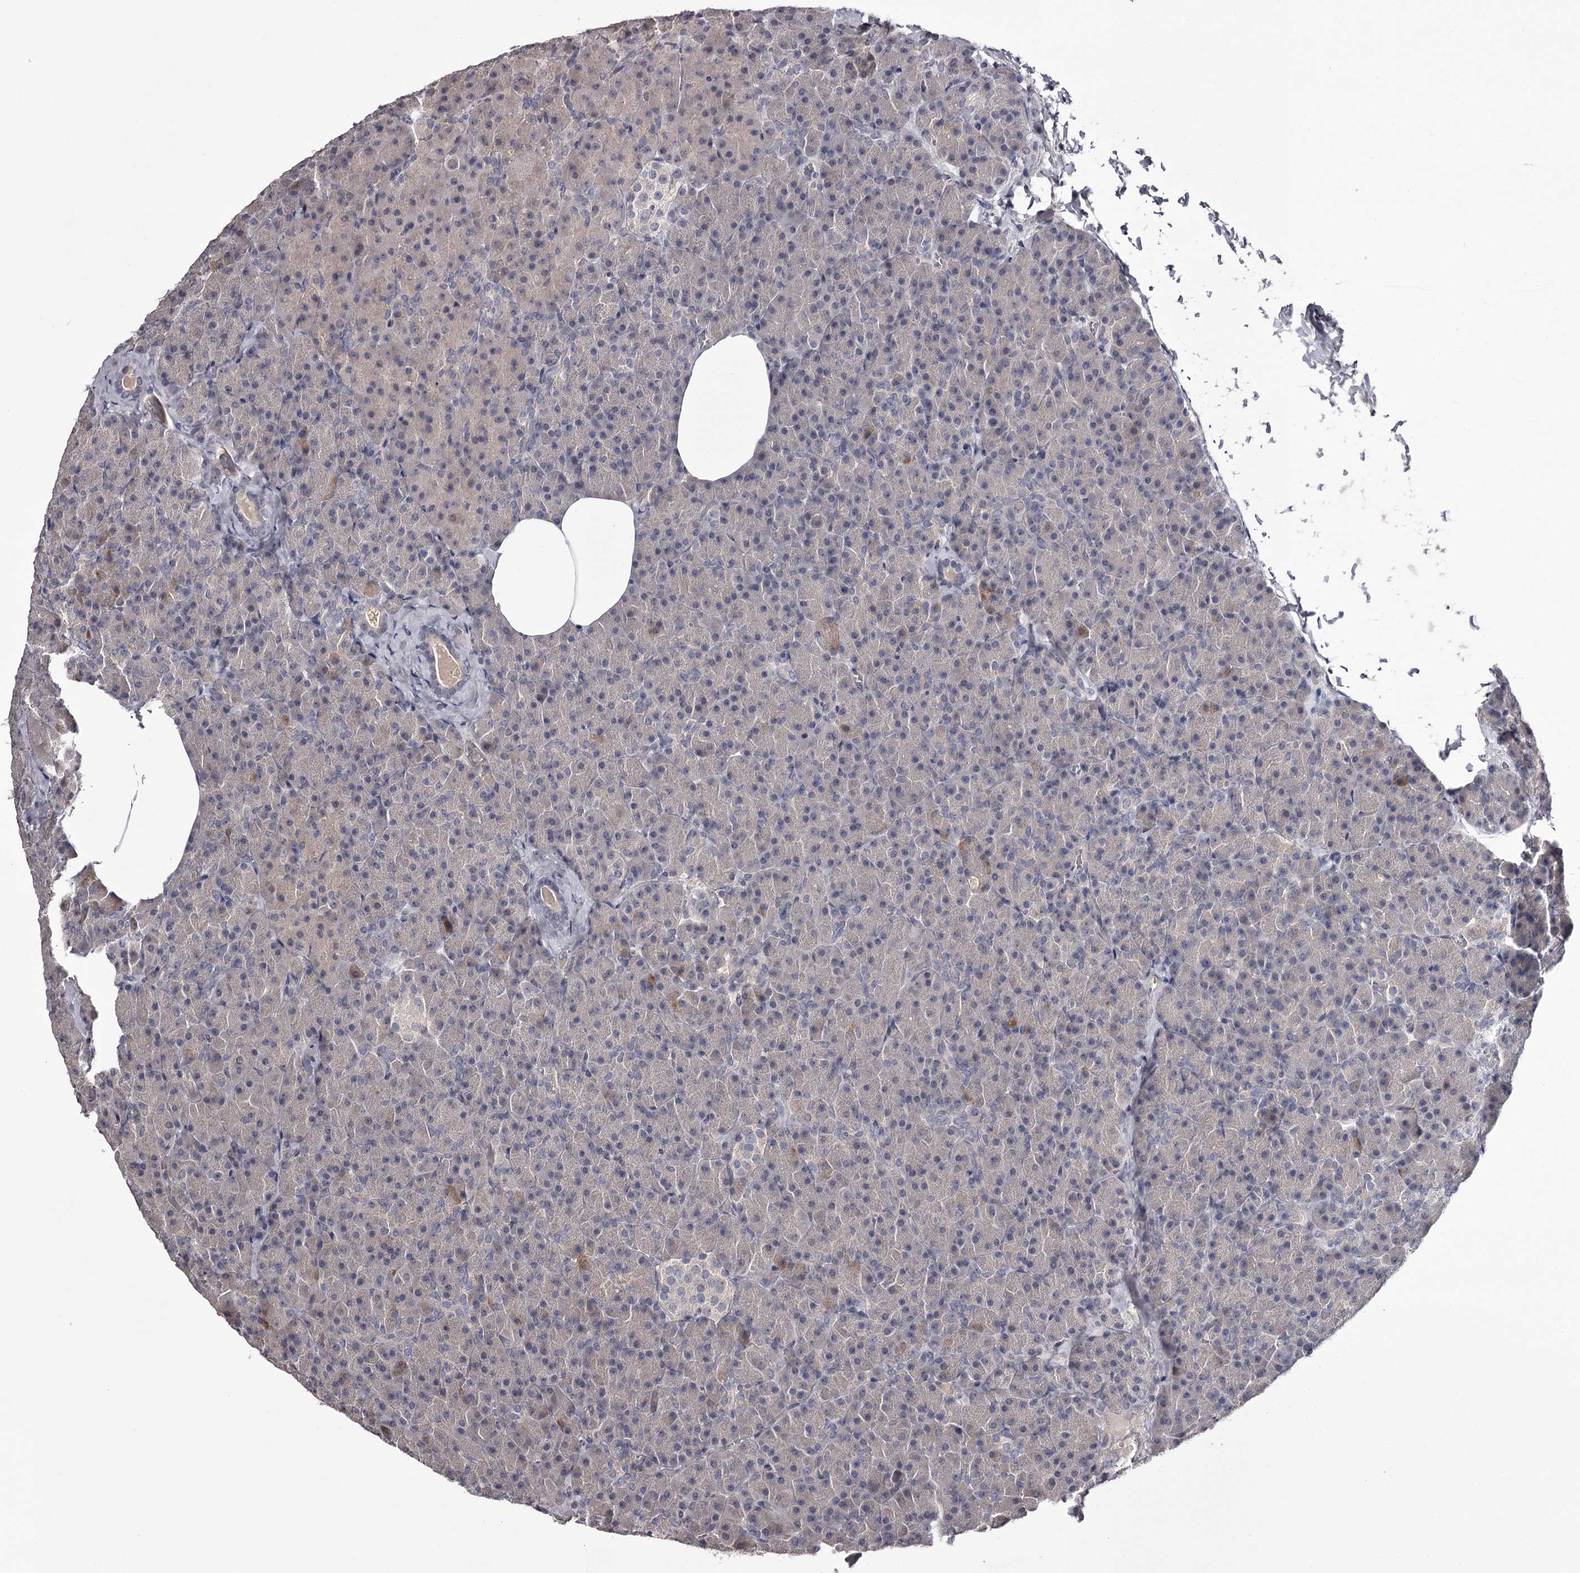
{"staining": {"intensity": "negative", "quantity": "none", "location": "none"}, "tissue": "pancreas", "cell_type": "Exocrine glandular cells", "image_type": "normal", "snomed": [{"axis": "morphology", "description": "Normal tissue, NOS"}, {"axis": "morphology", "description": "Carcinoid, malignant, NOS"}, {"axis": "topography", "description": "Pancreas"}], "caption": "This is an immunohistochemistry (IHC) photomicrograph of normal human pancreas. There is no expression in exocrine glandular cells.", "gene": "PRM2", "patient": {"sex": "female", "age": 35}}